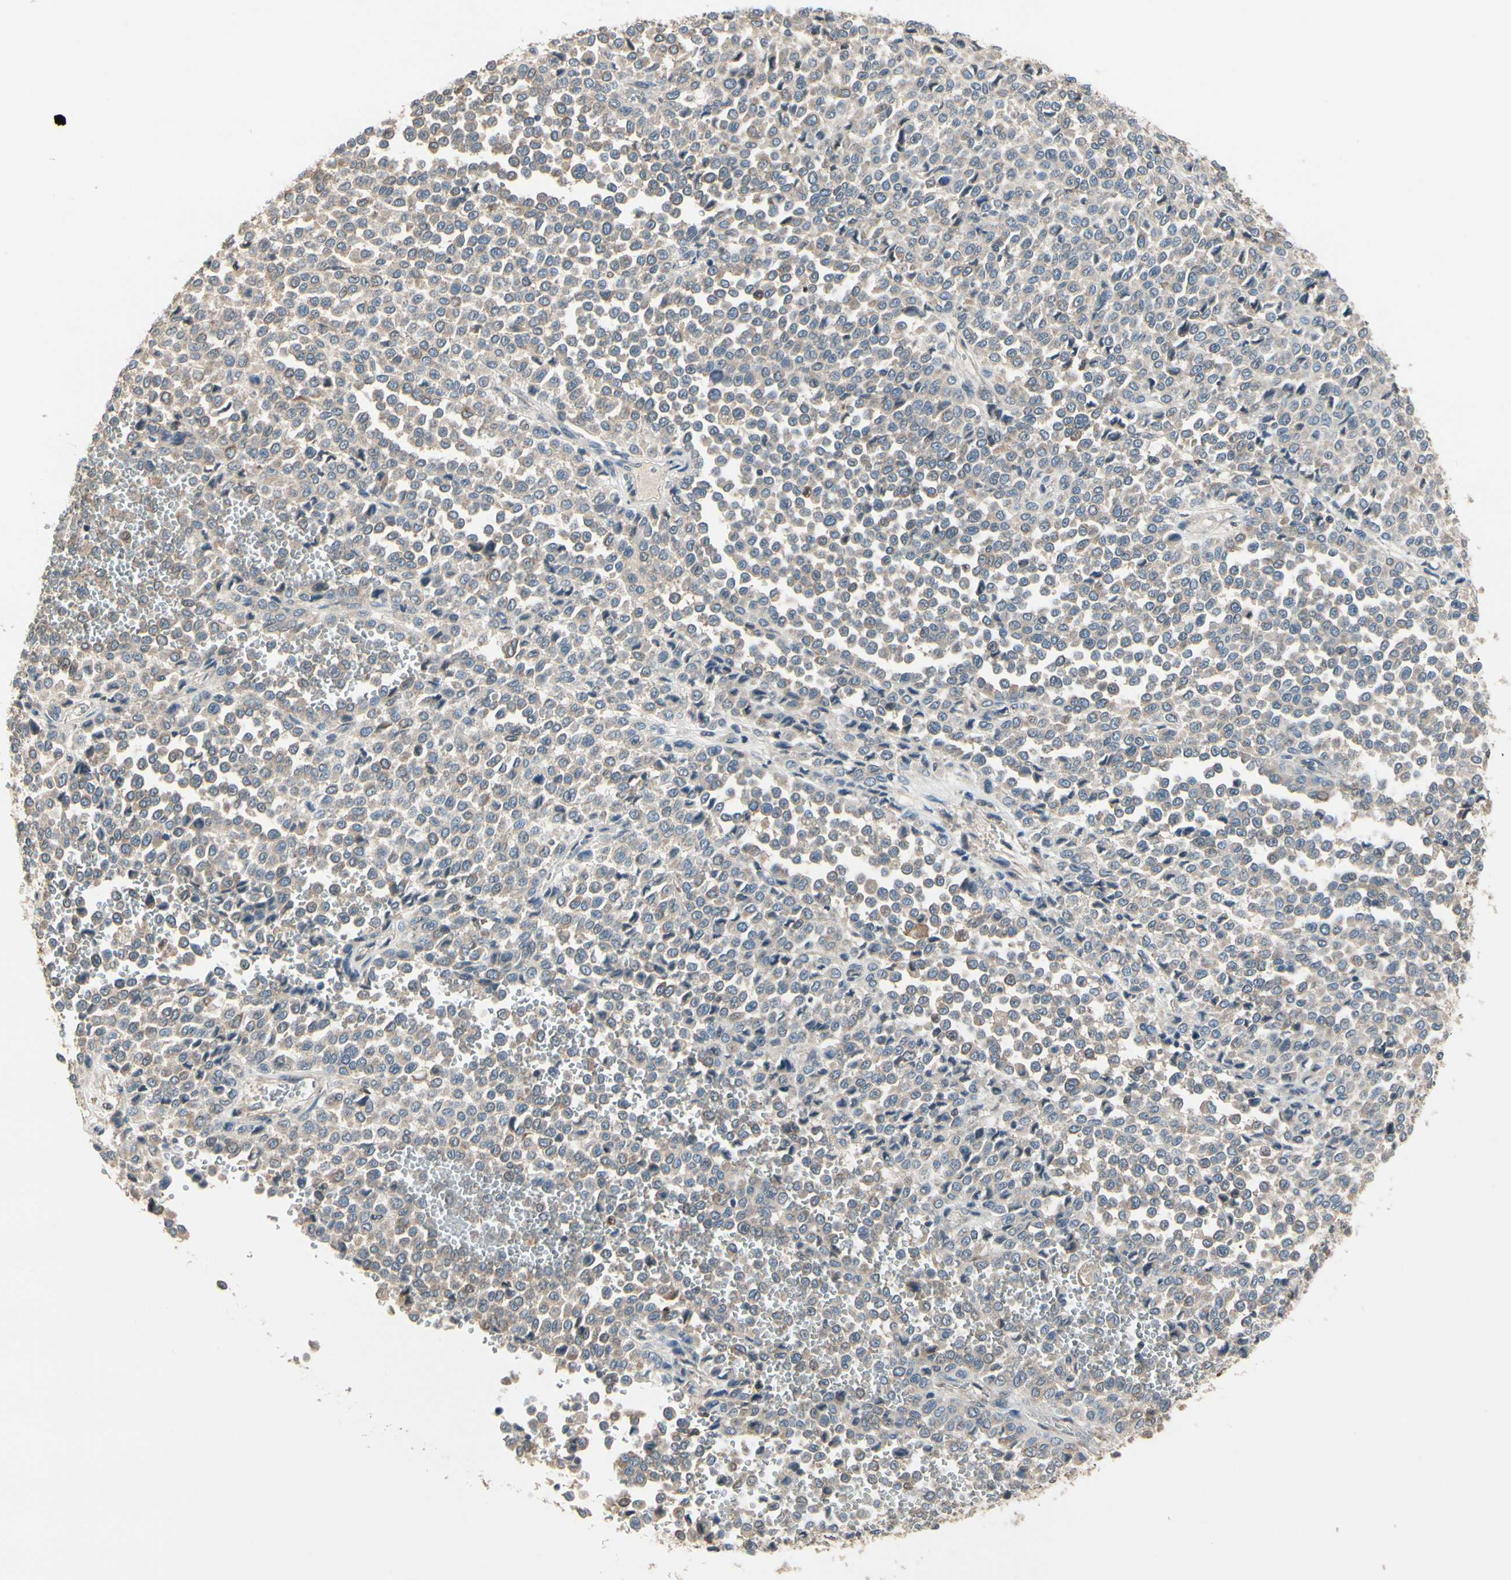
{"staining": {"intensity": "negative", "quantity": "none", "location": "none"}, "tissue": "melanoma", "cell_type": "Tumor cells", "image_type": "cancer", "snomed": [{"axis": "morphology", "description": "Malignant melanoma, Metastatic site"}, {"axis": "topography", "description": "Pancreas"}], "caption": "Melanoma was stained to show a protein in brown. There is no significant staining in tumor cells. (DAB (3,3'-diaminobenzidine) IHC, high magnification).", "gene": "CGREF1", "patient": {"sex": "female", "age": 30}}